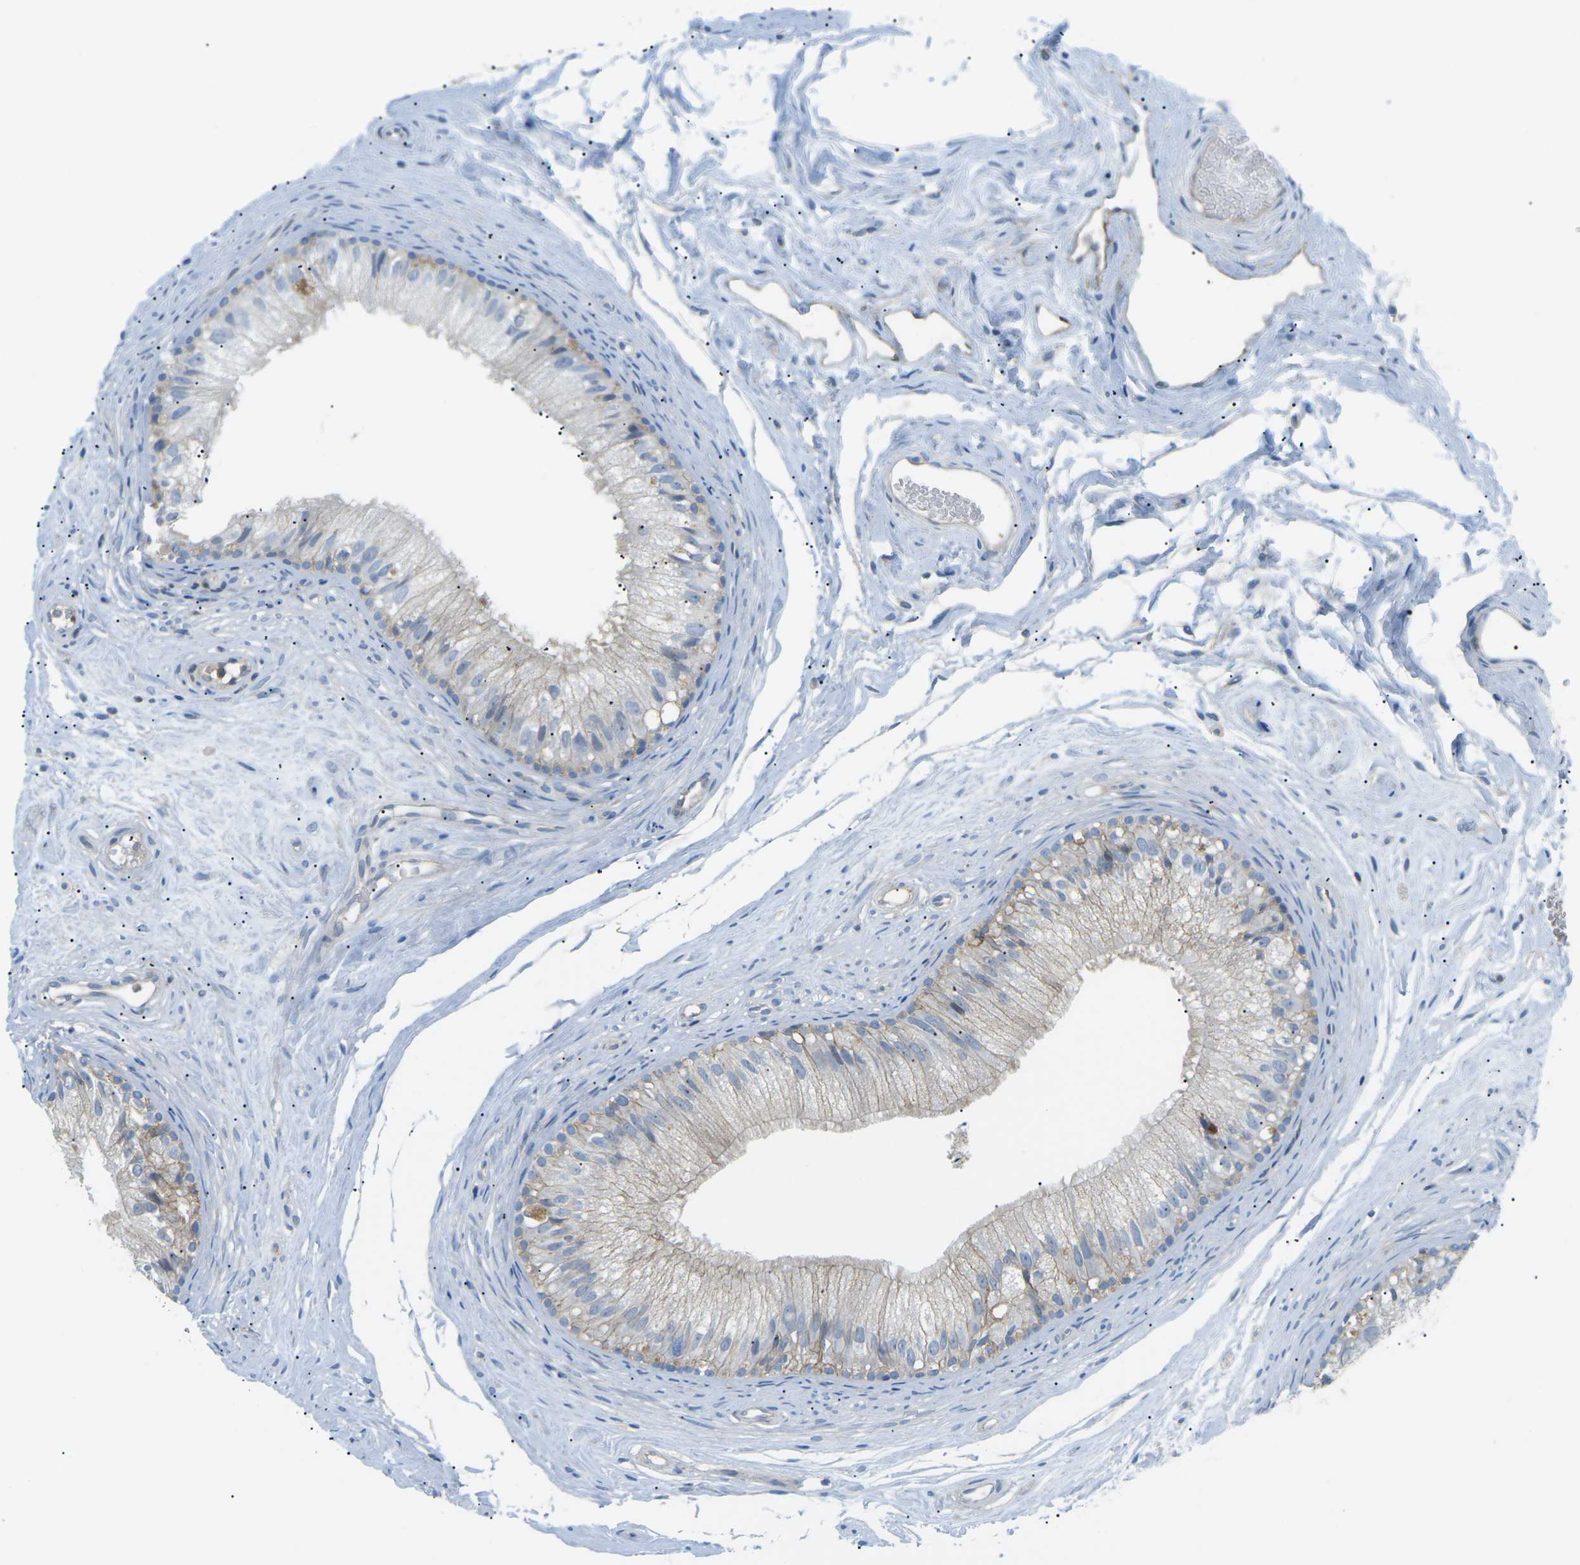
{"staining": {"intensity": "weak", "quantity": "25%-75%", "location": "cytoplasmic/membranous"}, "tissue": "epididymis", "cell_type": "Glandular cells", "image_type": "normal", "snomed": [{"axis": "morphology", "description": "Normal tissue, NOS"}, {"axis": "topography", "description": "Epididymis"}], "caption": "Normal epididymis exhibits weak cytoplasmic/membranous staining in about 25%-75% of glandular cells (DAB IHC with brightfield microscopy, high magnification)..", "gene": "CD47", "patient": {"sex": "male", "age": 56}}